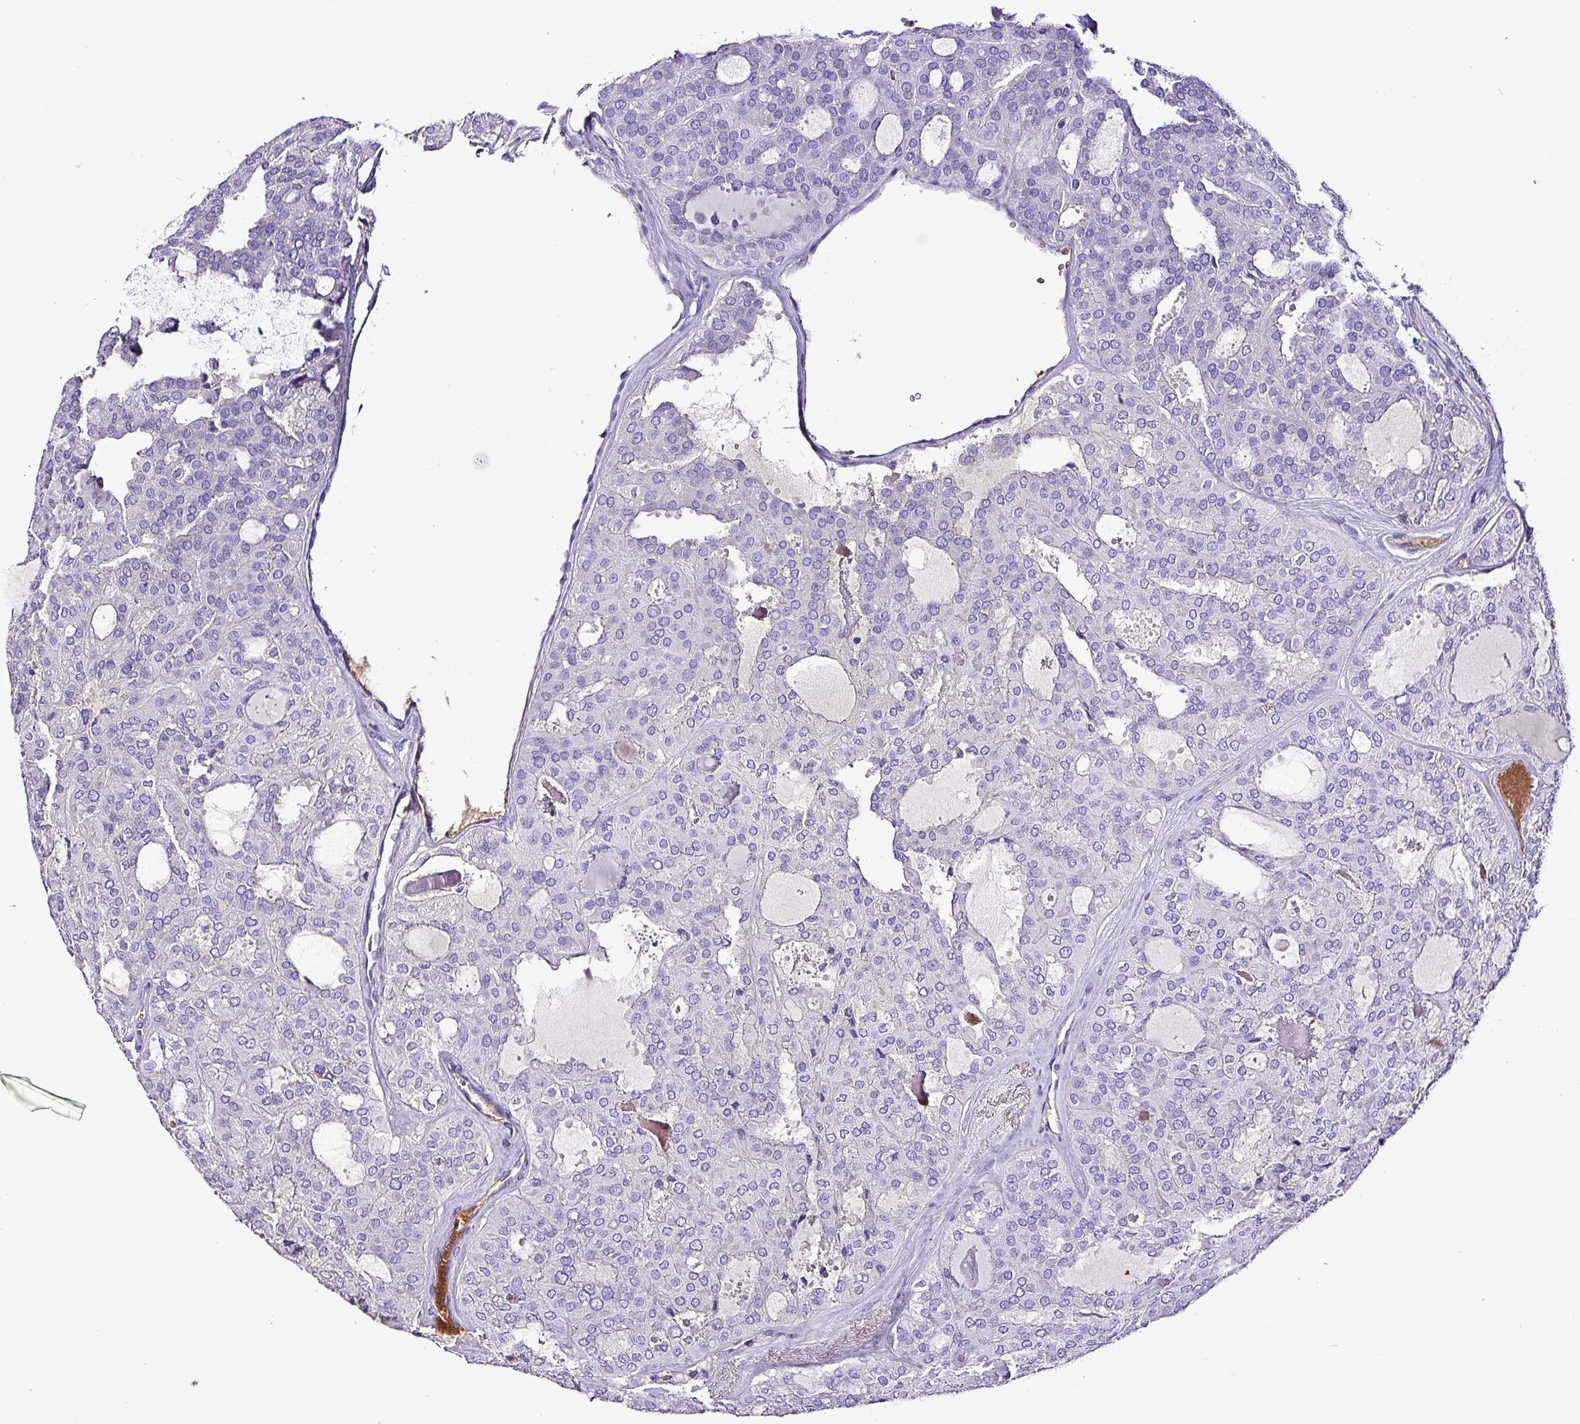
{"staining": {"intensity": "negative", "quantity": "none", "location": "none"}, "tissue": "thyroid cancer", "cell_type": "Tumor cells", "image_type": "cancer", "snomed": [{"axis": "morphology", "description": "Follicular adenoma carcinoma, NOS"}, {"axis": "topography", "description": "Thyroid gland"}], "caption": "This is a micrograph of IHC staining of follicular adenoma carcinoma (thyroid), which shows no staining in tumor cells.", "gene": "HP", "patient": {"sex": "male", "age": 75}}